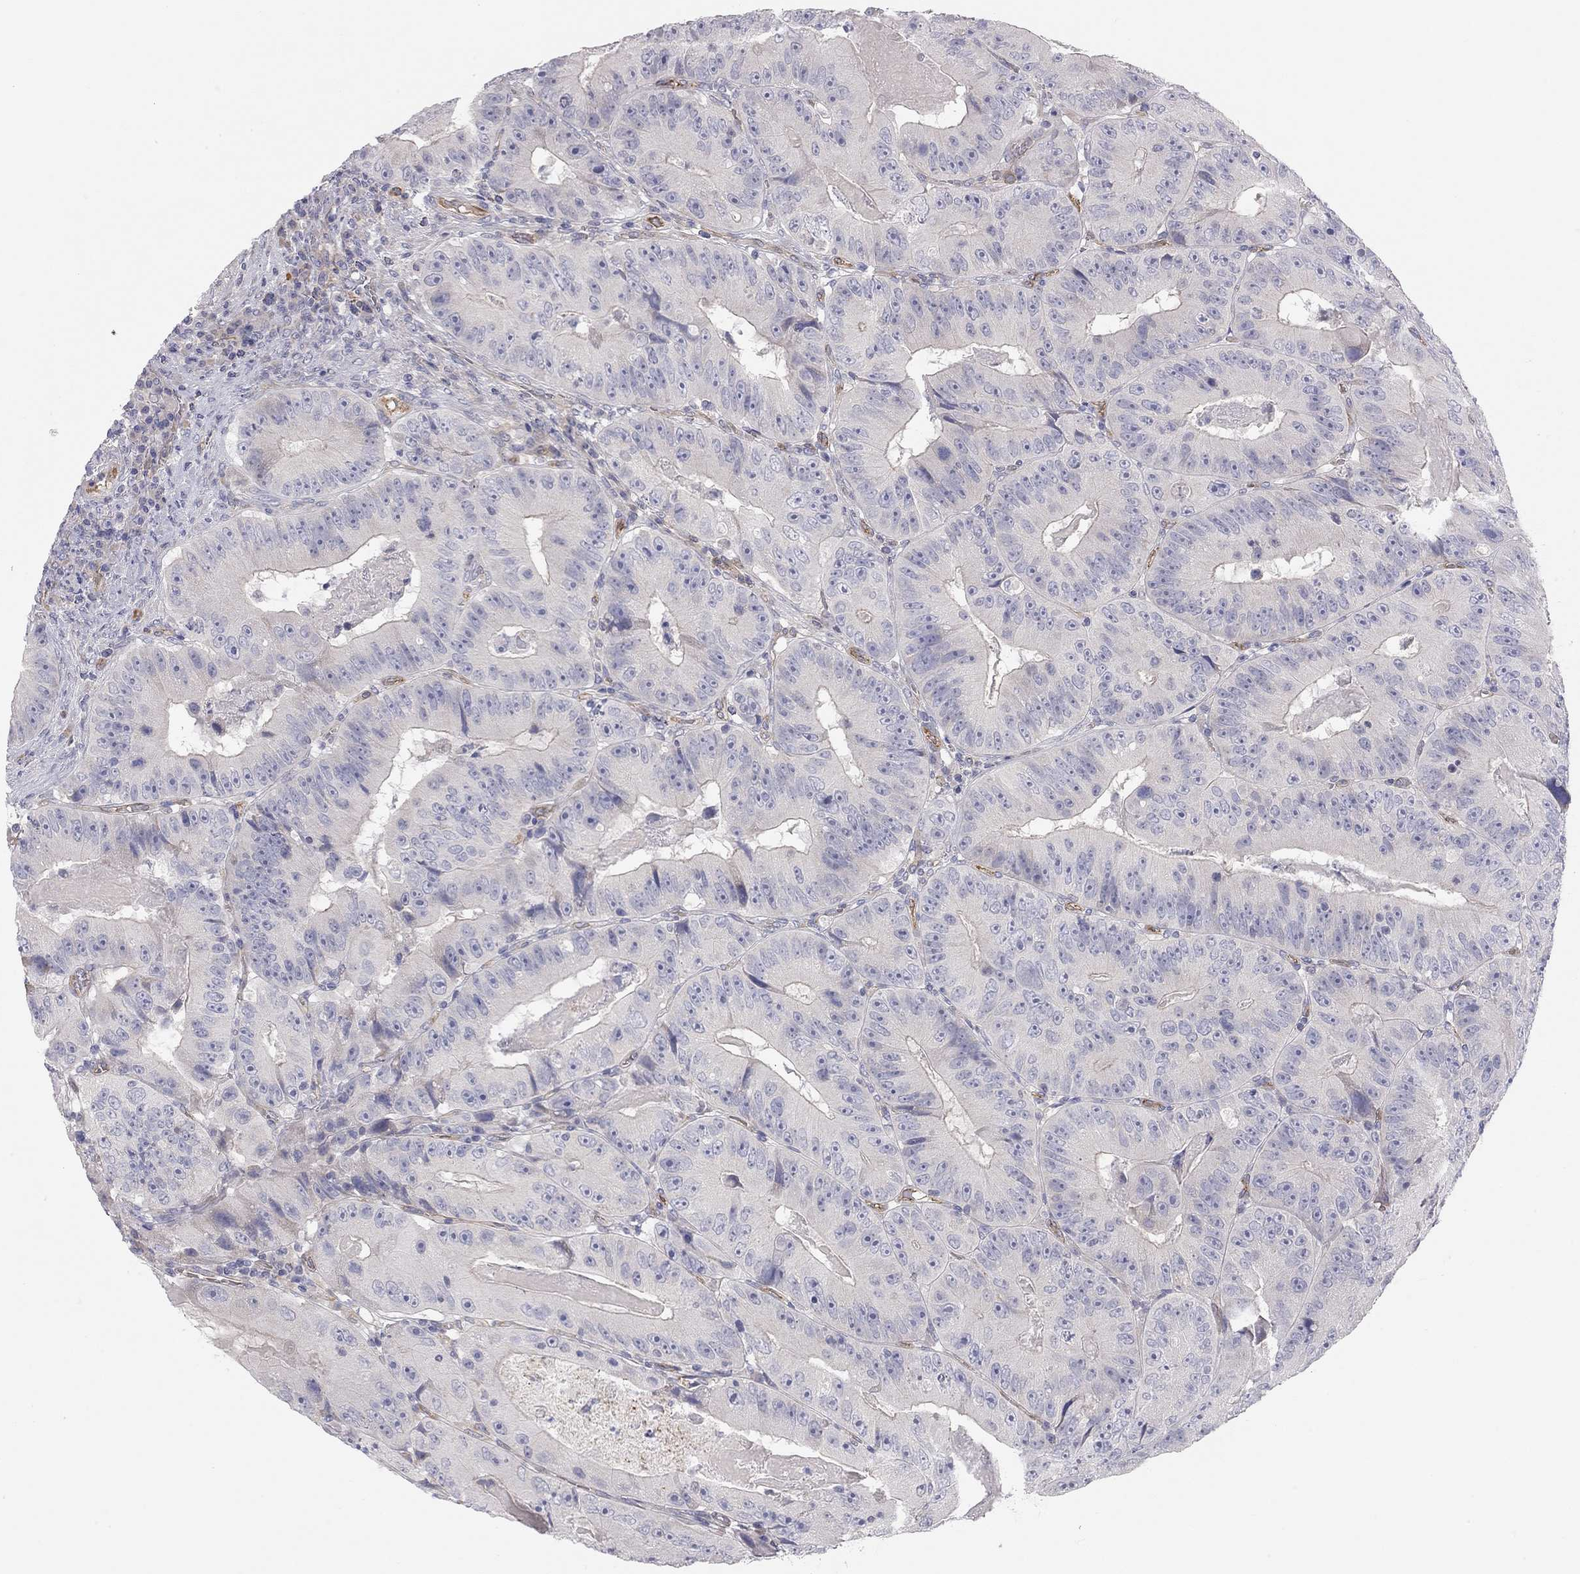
{"staining": {"intensity": "negative", "quantity": "none", "location": "none"}, "tissue": "colorectal cancer", "cell_type": "Tumor cells", "image_type": "cancer", "snomed": [{"axis": "morphology", "description": "Adenocarcinoma, NOS"}, {"axis": "topography", "description": "Colon"}], "caption": "Immunohistochemistry (IHC) photomicrograph of human colorectal cancer (adenocarcinoma) stained for a protein (brown), which exhibits no positivity in tumor cells.", "gene": "GPRC5B", "patient": {"sex": "female", "age": 86}}